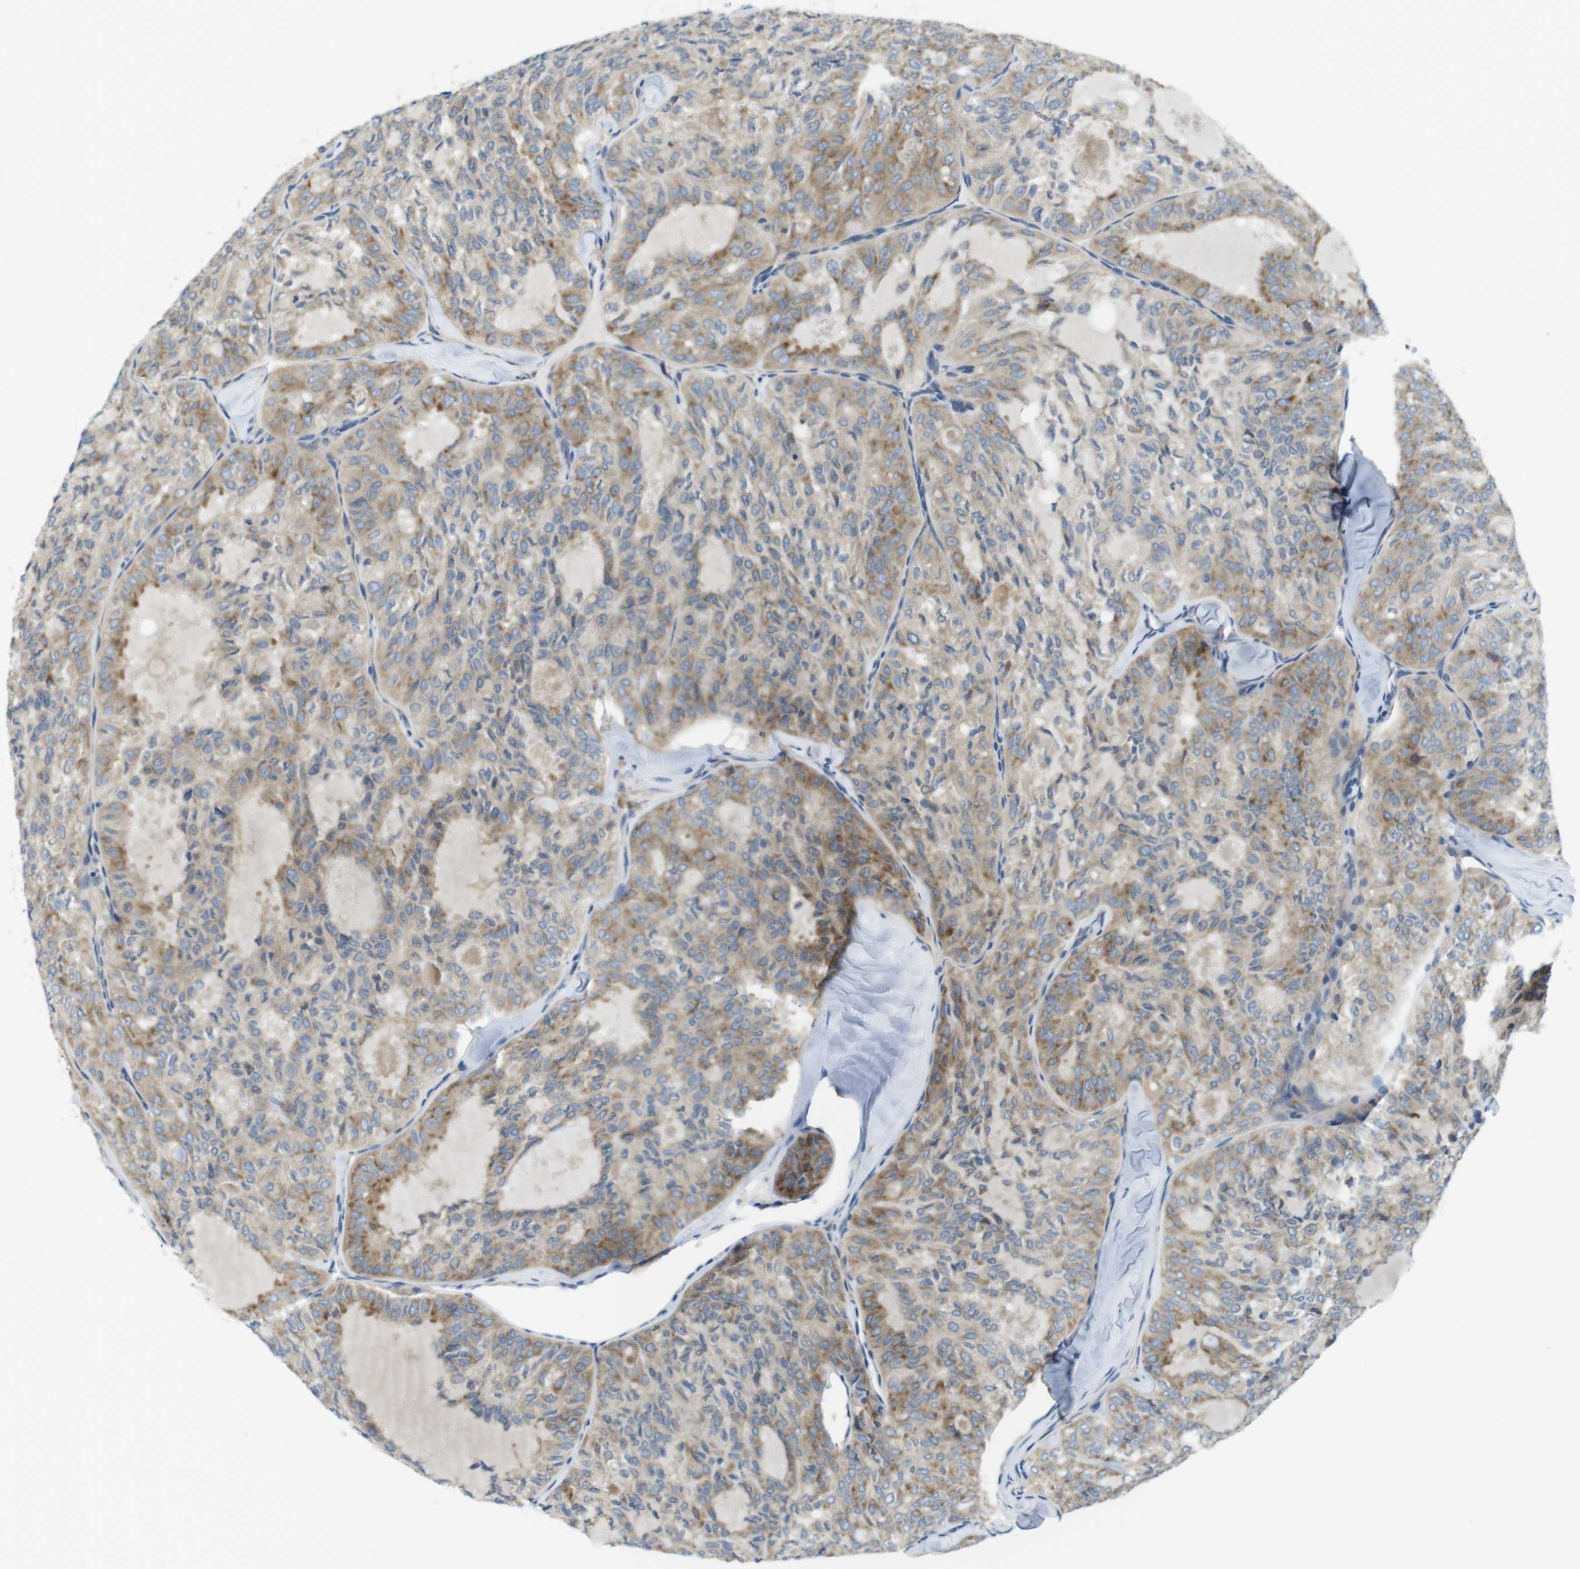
{"staining": {"intensity": "moderate", "quantity": ">75%", "location": "cytoplasmic/membranous"}, "tissue": "thyroid cancer", "cell_type": "Tumor cells", "image_type": "cancer", "snomed": [{"axis": "morphology", "description": "Follicular adenoma carcinoma, NOS"}, {"axis": "topography", "description": "Thyroid gland"}], "caption": "Follicular adenoma carcinoma (thyroid) stained with a protein marker displays moderate staining in tumor cells.", "gene": "TMEM234", "patient": {"sex": "male", "age": 75}}